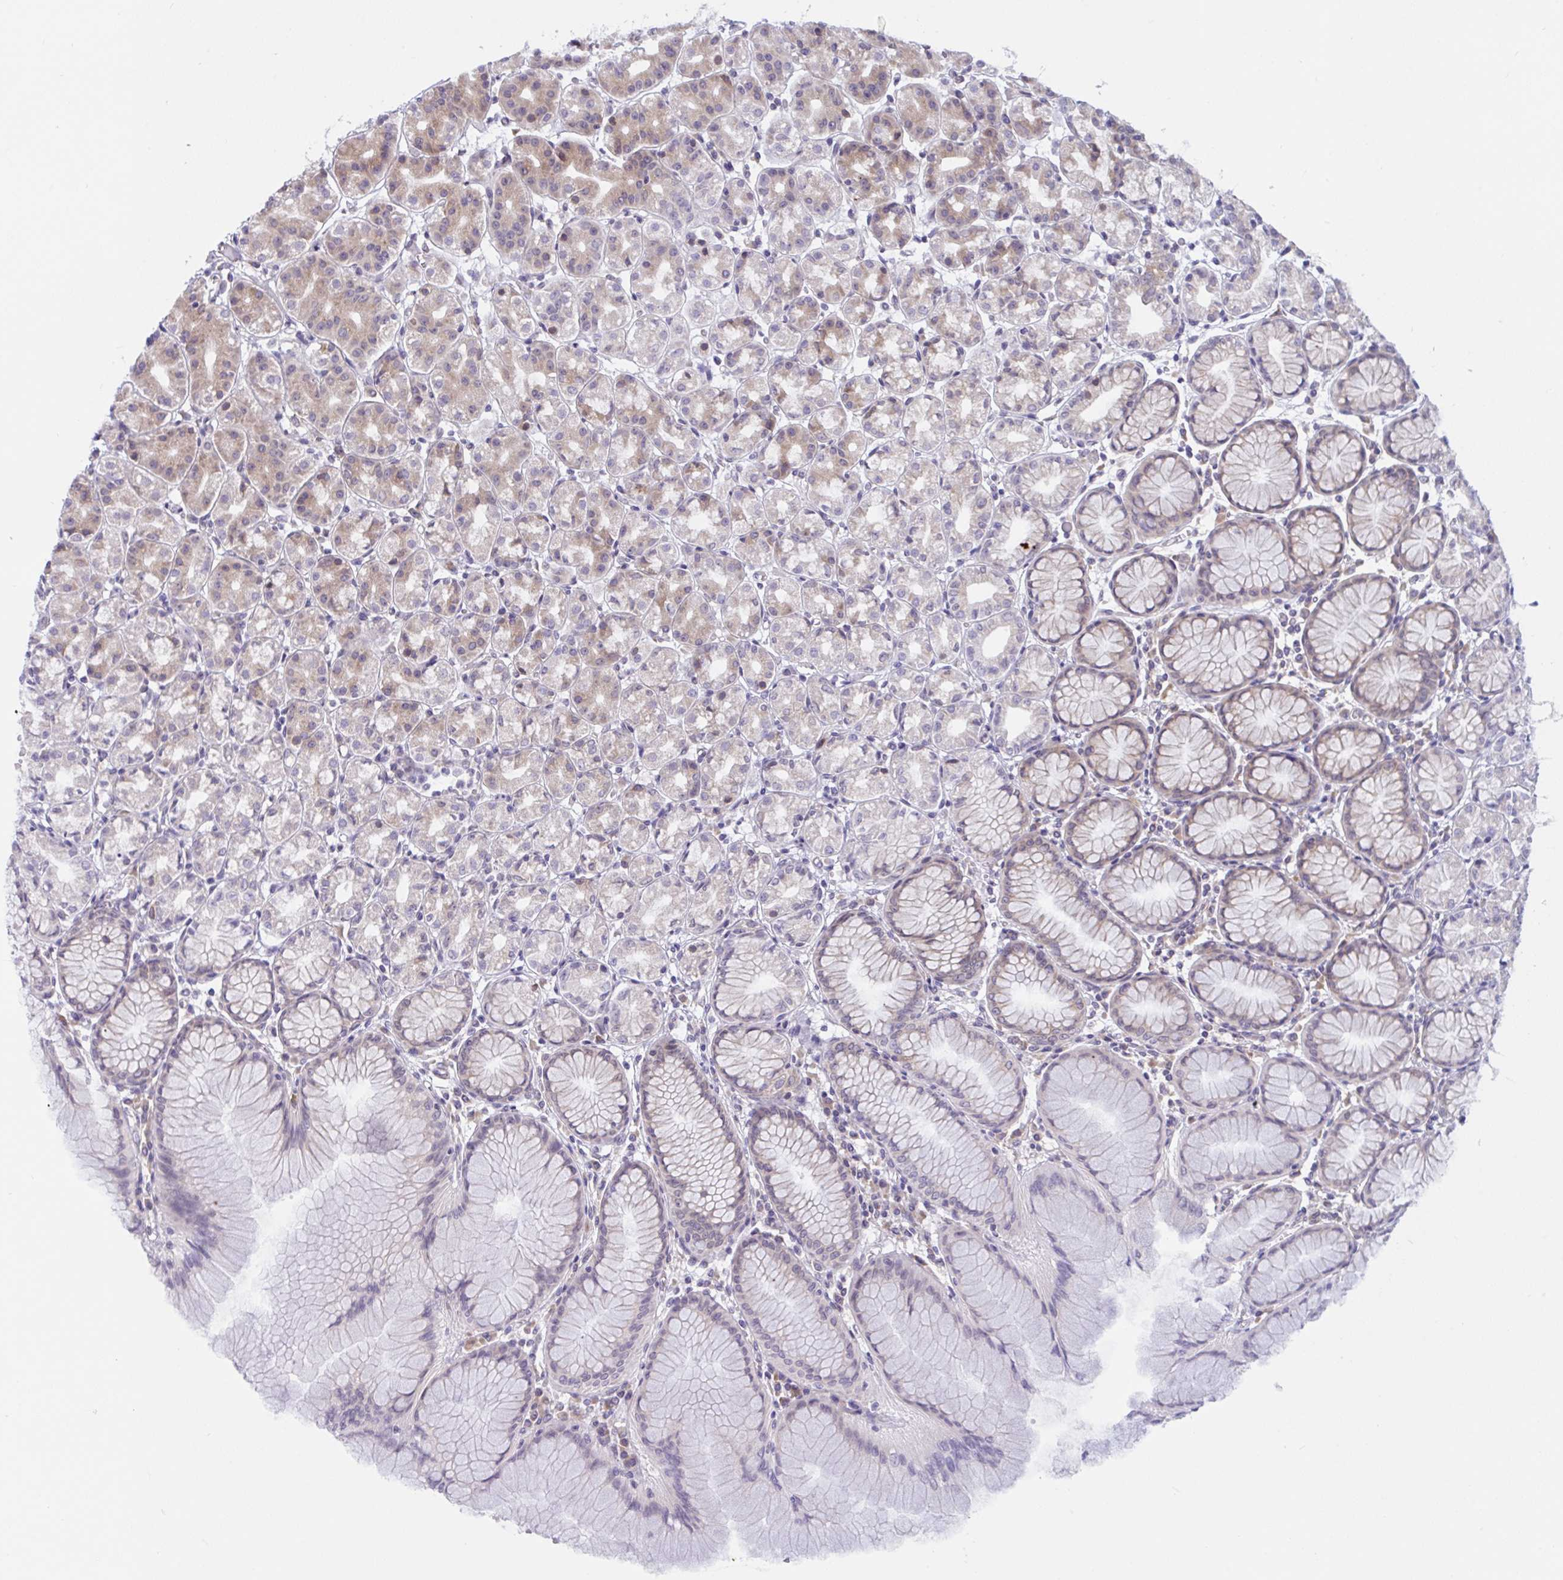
{"staining": {"intensity": "weak", "quantity": "<25%", "location": "cytoplasmic/membranous"}, "tissue": "stomach", "cell_type": "Glandular cells", "image_type": "normal", "snomed": [{"axis": "morphology", "description": "Normal tissue, NOS"}, {"axis": "topography", "description": "Stomach"}], "caption": "This is a photomicrograph of IHC staining of unremarkable stomach, which shows no expression in glandular cells. (DAB immunohistochemistry with hematoxylin counter stain).", "gene": "CAMLG", "patient": {"sex": "female", "age": 57}}